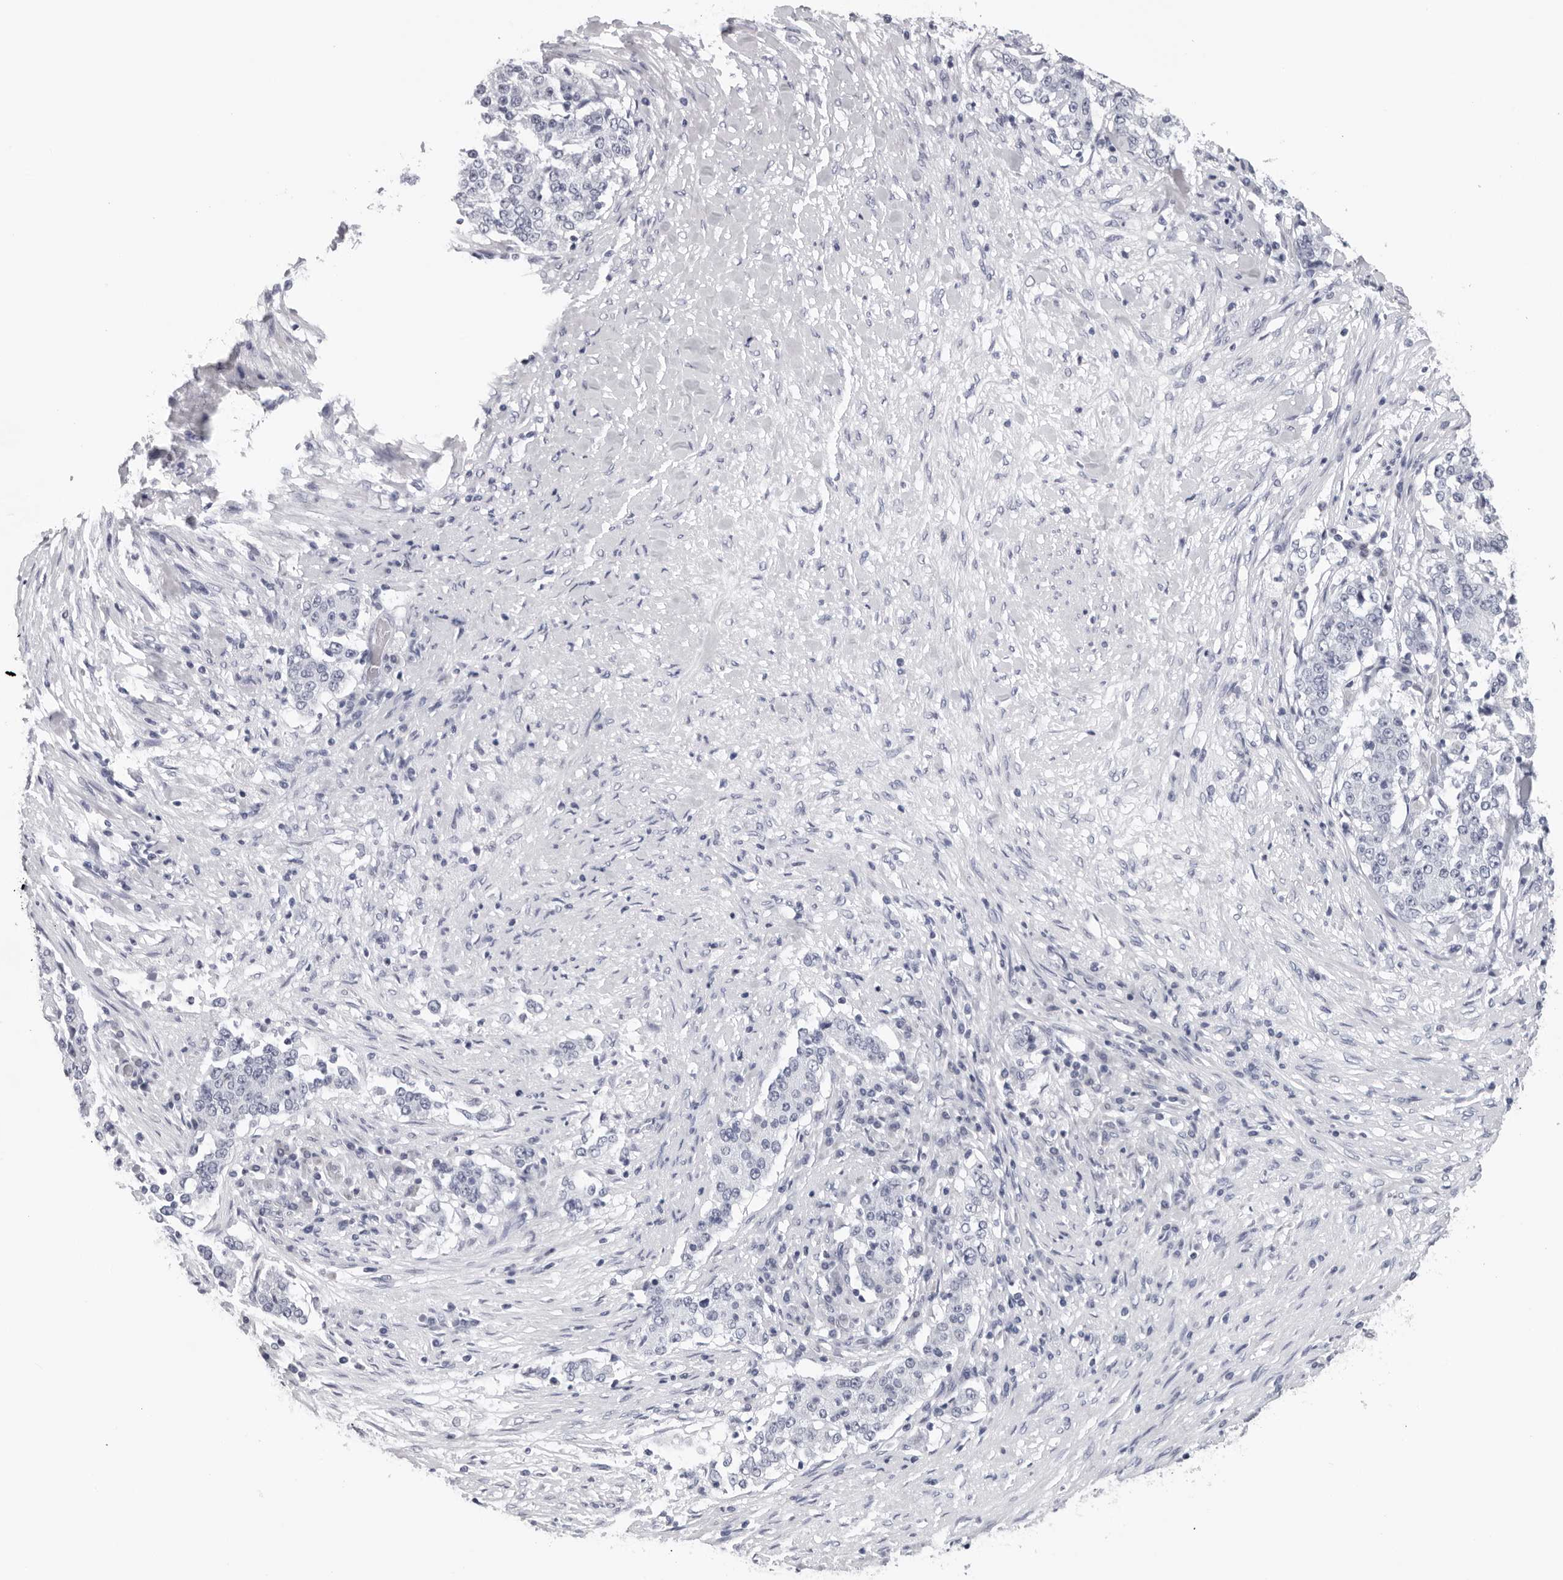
{"staining": {"intensity": "negative", "quantity": "none", "location": "none"}, "tissue": "stomach cancer", "cell_type": "Tumor cells", "image_type": "cancer", "snomed": [{"axis": "morphology", "description": "Adenocarcinoma, NOS"}, {"axis": "topography", "description": "Stomach"}], "caption": "An immunohistochemistry micrograph of stomach cancer (adenocarcinoma) is shown. There is no staining in tumor cells of stomach cancer (adenocarcinoma). (Brightfield microscopy of DAB (3,3'-diaminobenzidine) IHC at high magnification).", "gene": "CPT2", "patient": {"sex": "male", "age": 59}}